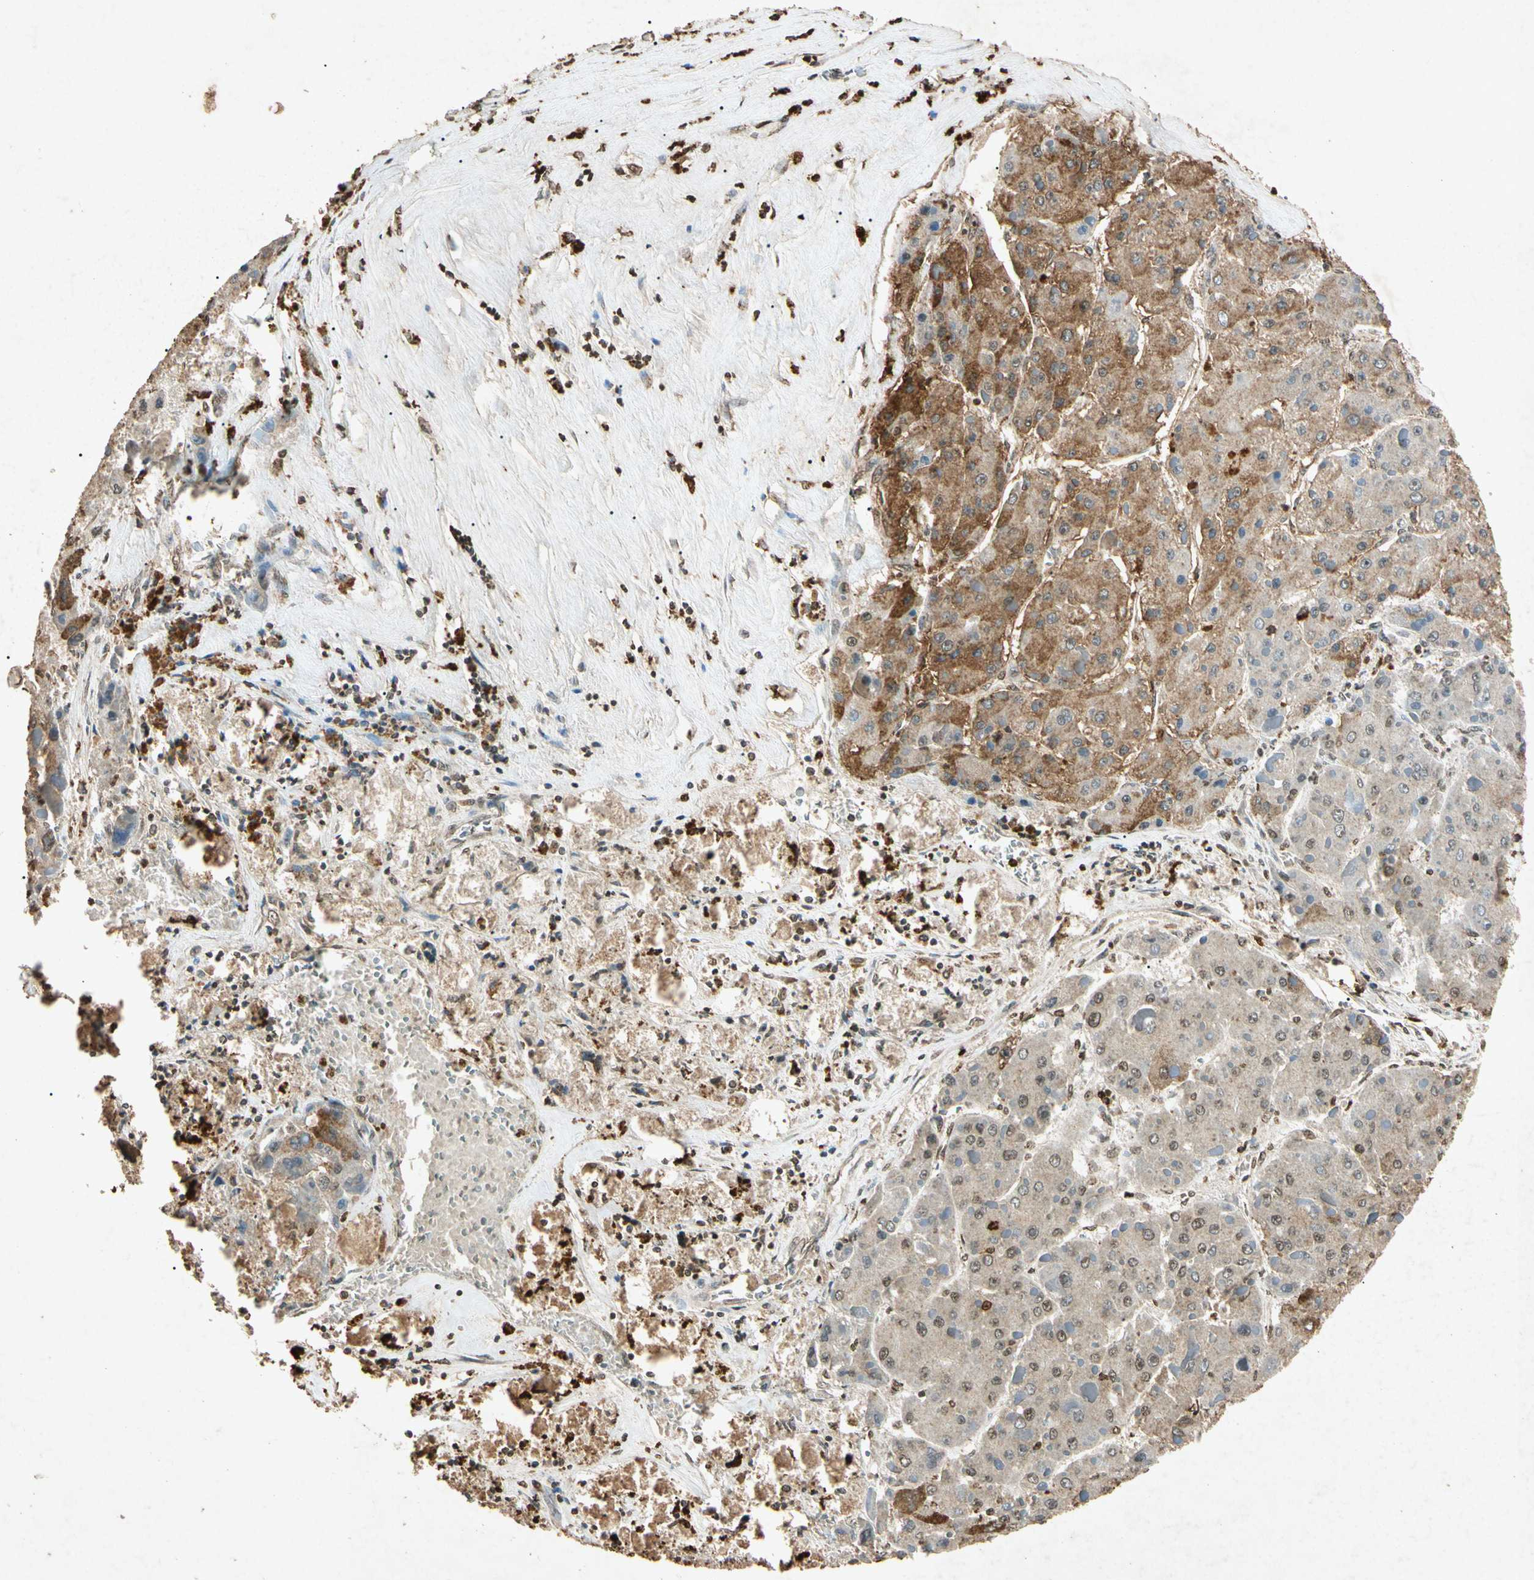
{"staining": {"intensity": "weak", "quantity": ">75%", "location": "cytoplasmic/membranous"}, "tissue": "liver cancer", "cell_type": "Tumor cells", "image_type": "cancer", "snomed": [{"axis": "morphology", "description": "Carcinoma, Hepatocellular, NOS"}, {"axis": "topography", "description": "Liver"}], "caption": "Liver cancer stained for a protein (brown) shows weak cytoplasmic/membranous positive expression in approximately >75% of tumor cells.", "gene": "MSRB1", "patient": {"sex": "female", "age": 73}}